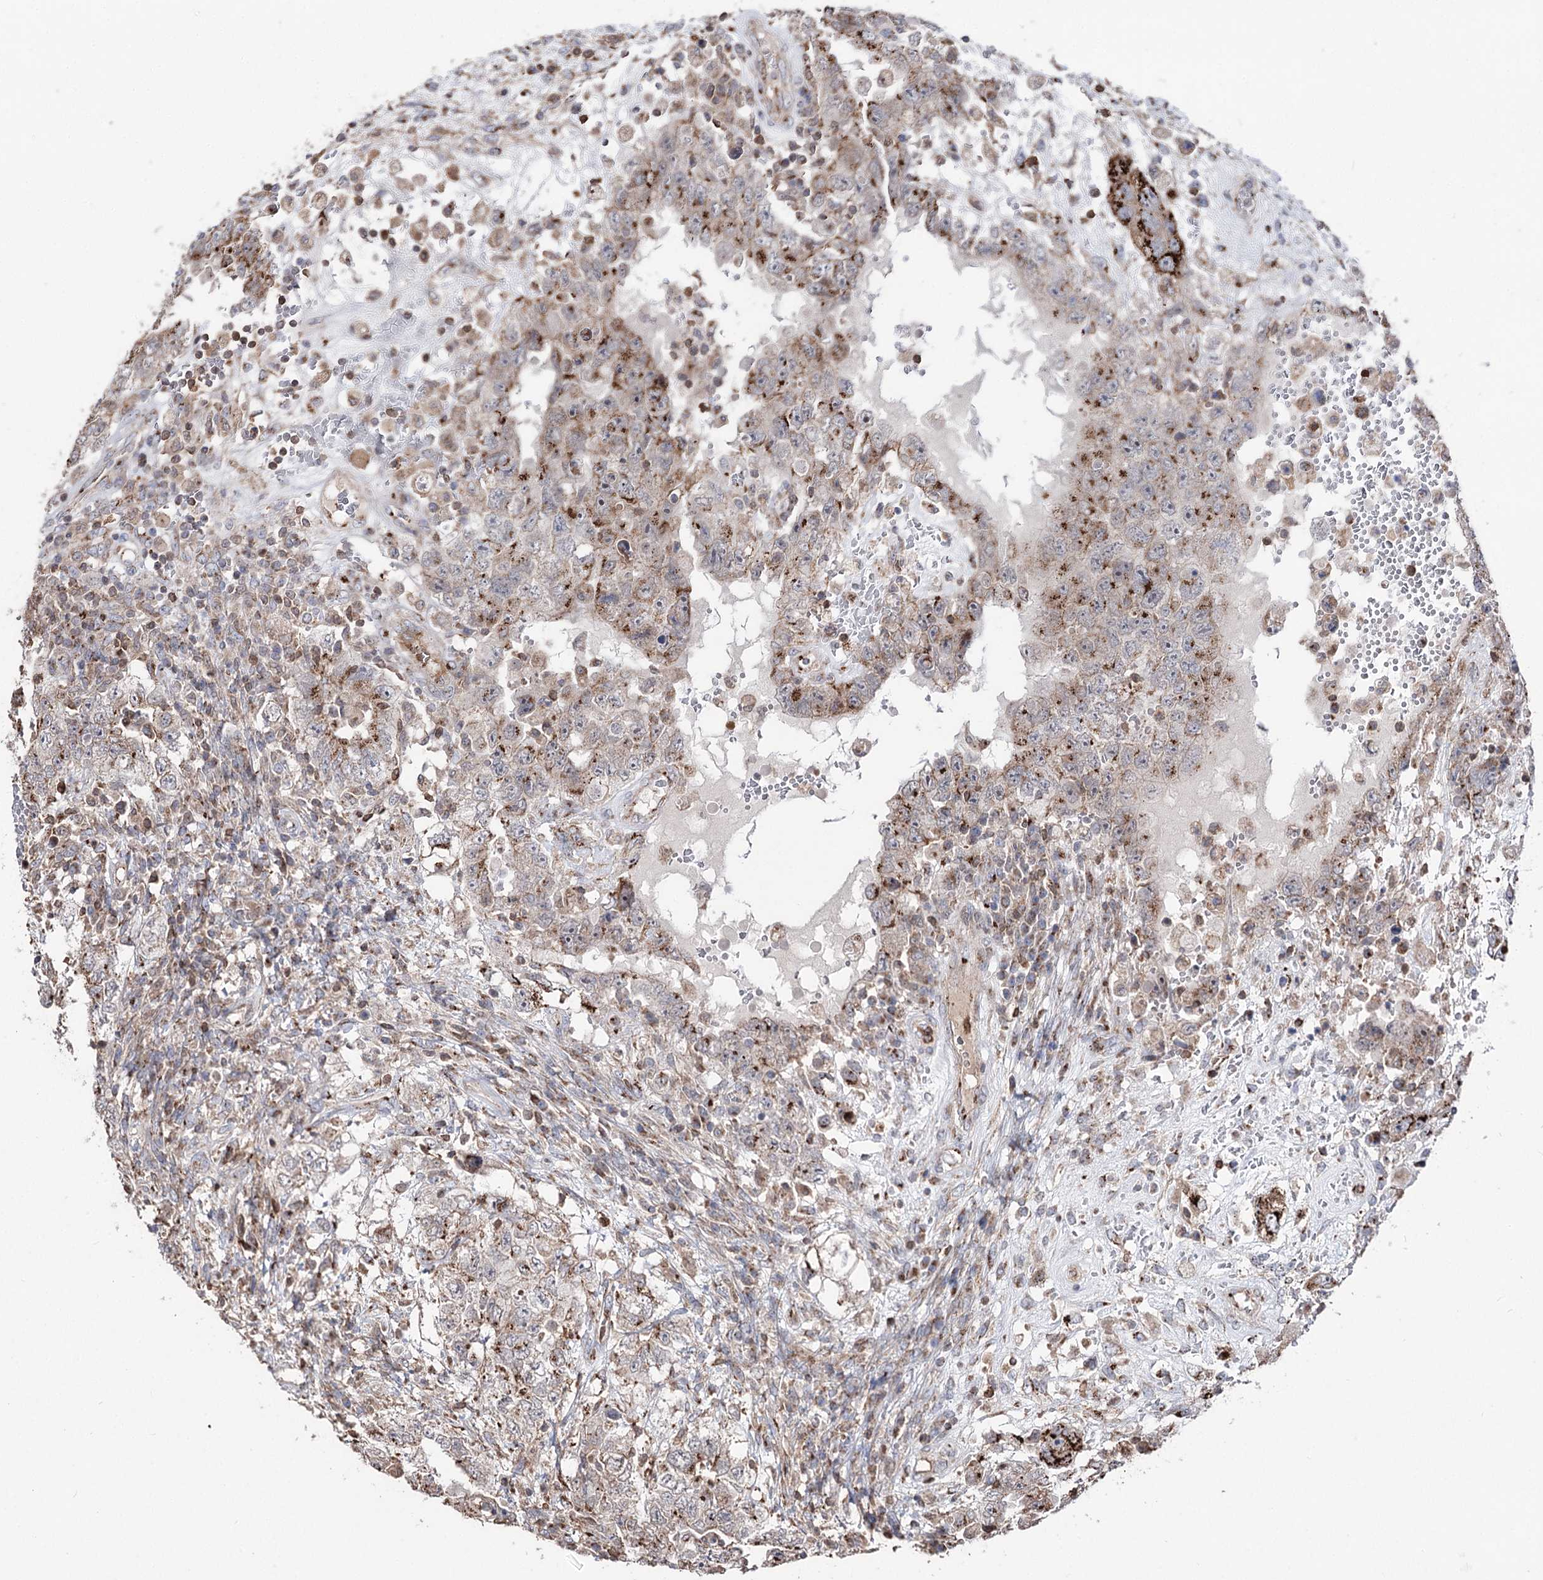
{"staining": {"intensity": "strong", "quantity": "25%-75%", "location": "cytoplasmic/membranous"}, "tissue": "testis cancer", "cell_type": "Tumor cells", "image_type": "cancer", "snomed": [{"axis": "morphology", "description": "Carcinoma, Embryonal, NOS"}, {"axis": "topography", "description": "Testis"}], "caption": "A micrograph showing strong cytoplasmic/membranous expression in approximately 25%-75% of tumor cells in testis cancer (embryonal carcinoma), as visualized by brown immunohistochemical staining.", "gene": "ARHGAP20", "patient": {"sex": "male", "age": 26}}